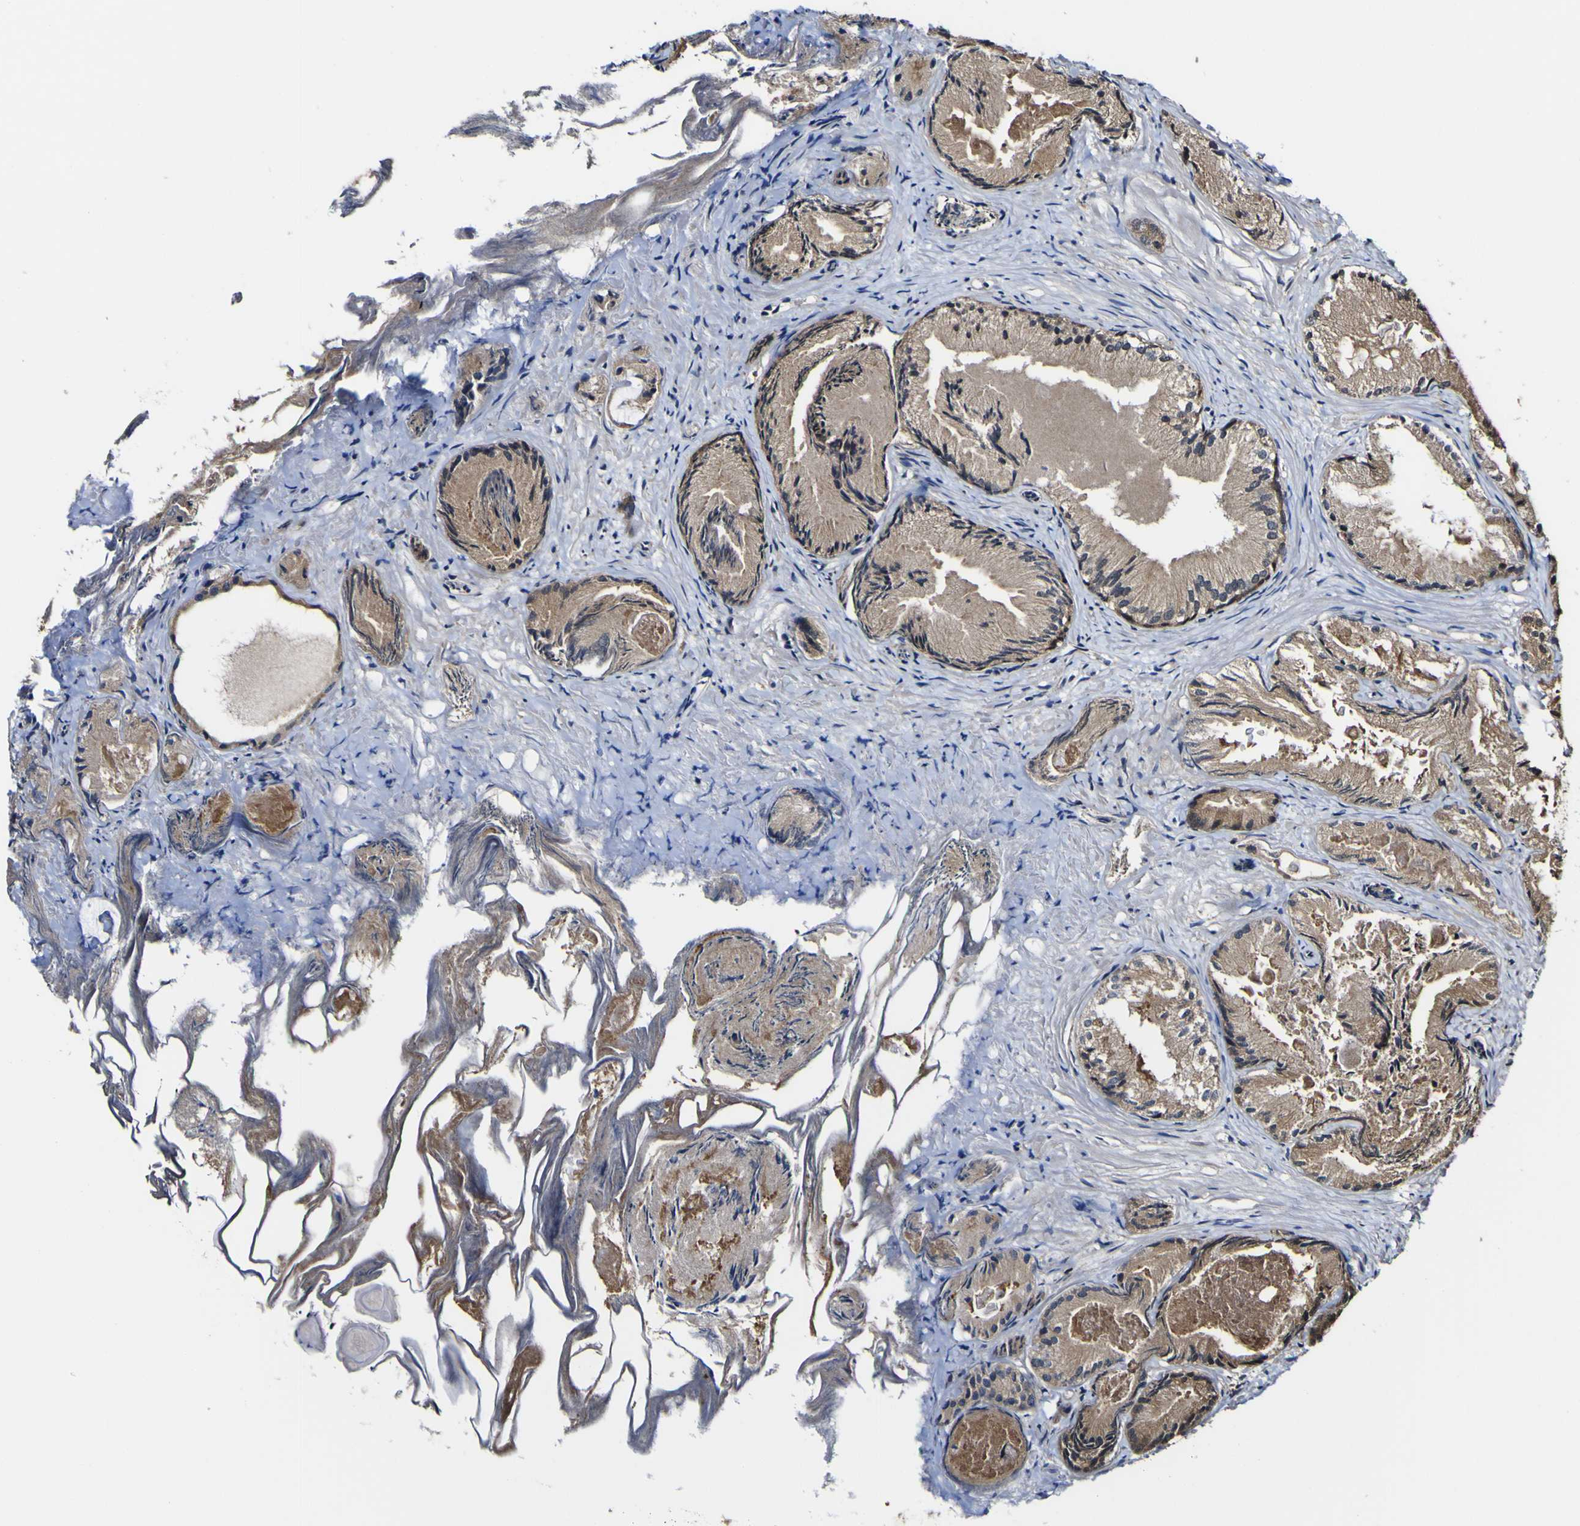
{"staining": {"intensity": "moderate", "quantity": ">75%", "location": "cytoplasmic/membranous"}, "tissue": "prostate cancer", "cell_type": "Tumor cells", "image_type": "cancer", "snomed": [{"axis": "morphology", "description": "Adenocarcinoma, Low grade"}, {"axis": "topography", "description": "Prostate"}], "caption": "Moderate cytoplasmic/membranous staining is seen in approximately >75% of tumor cells in prostate cancer (adenocarcinoma (low-grade)).", "gene": "PTPRR", "patient": {"sex": "male", "age": 72}}